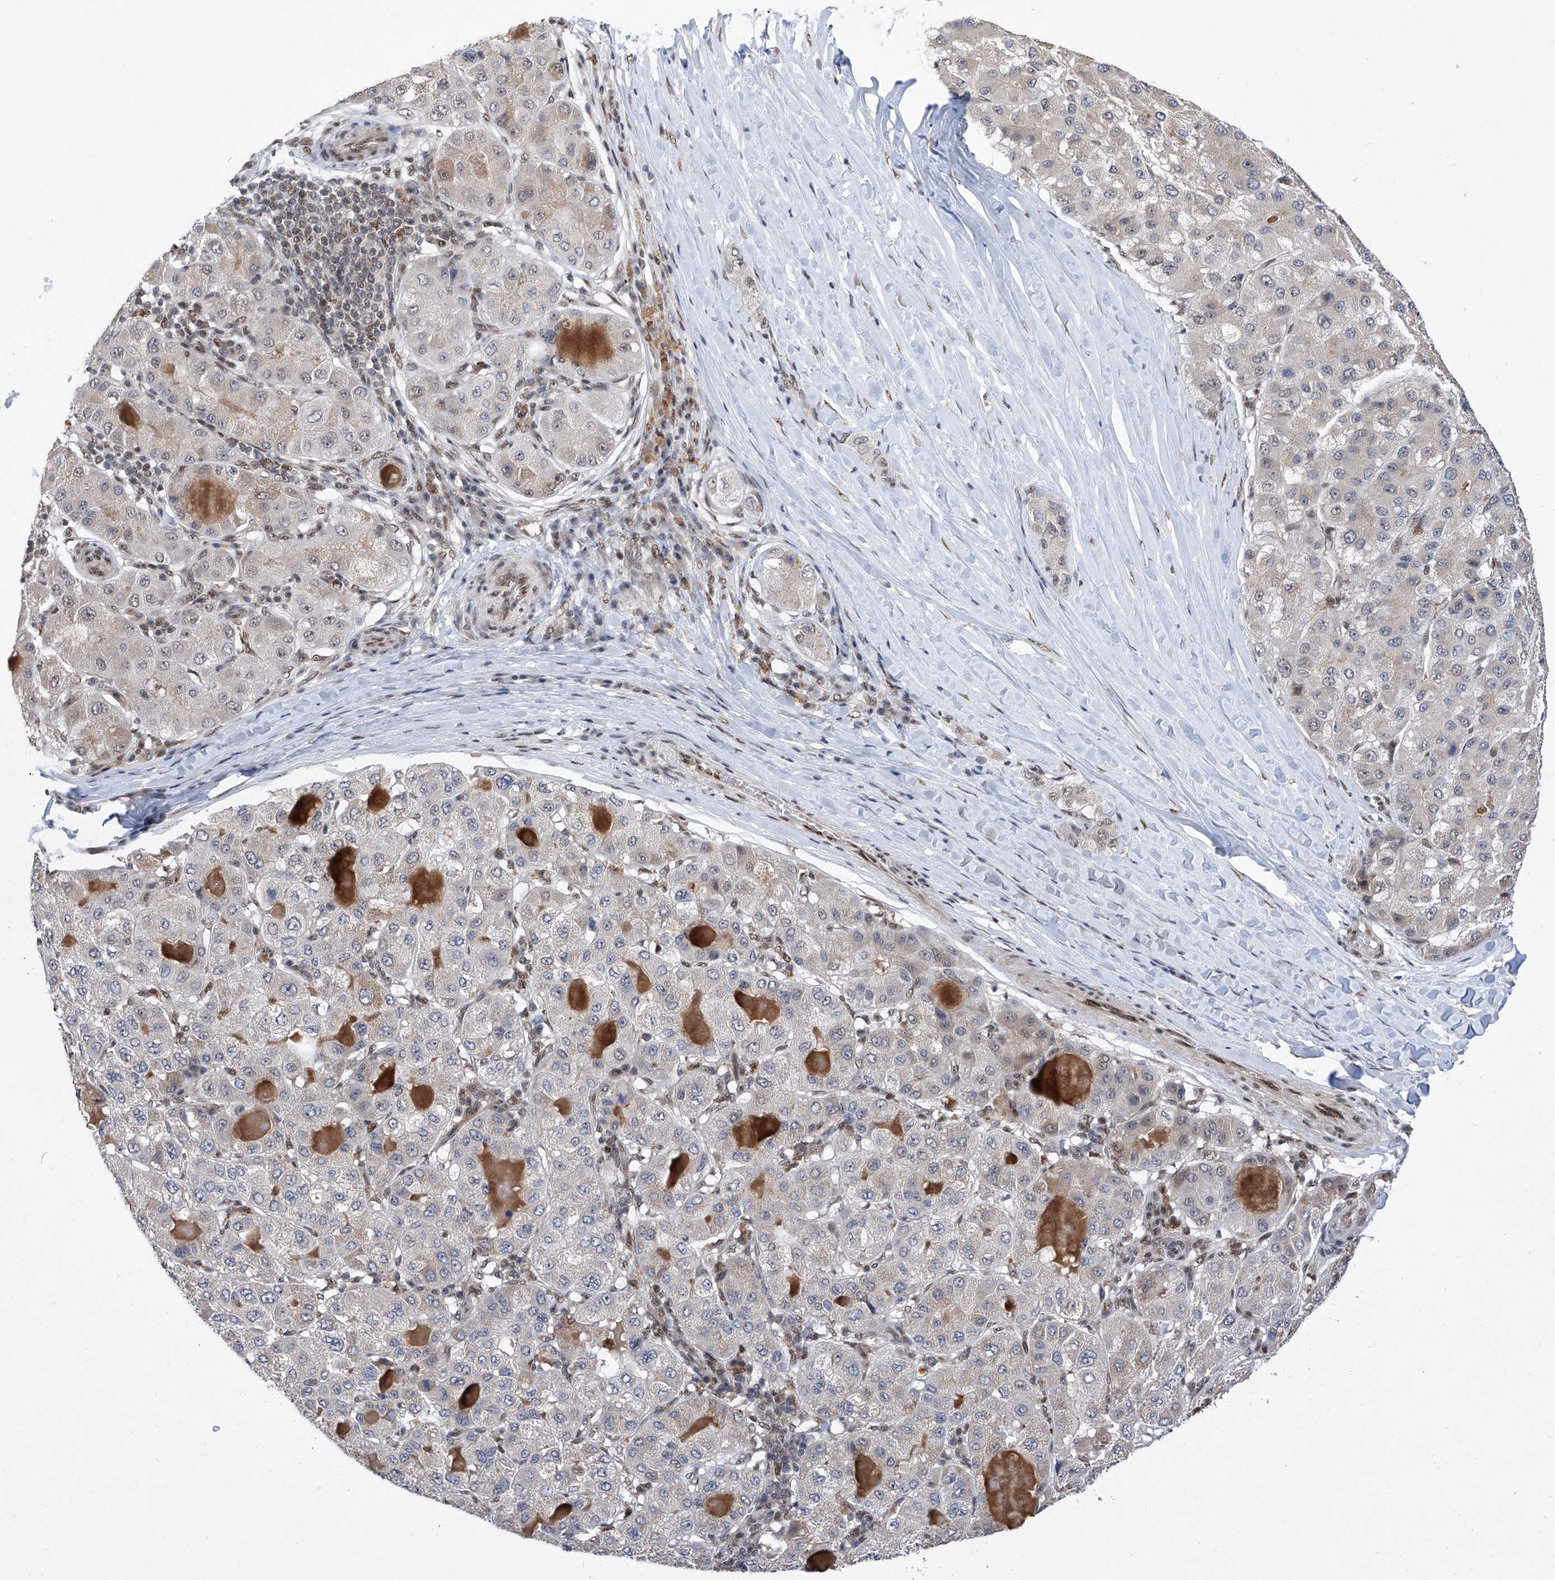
{"staining": {"intensity": "weak", "quantity": "<25%", "location": "cytoplasmic/membranous"}, "tissue": "liver cancer", "cell_type": "Tumor cells", "image_type": "cancer", "snomed": [{"axis": "morphology", "description": "Carcinoma, Hepatocellular, NOS"}, {"axis": "topography", "description": "Liver"}], "caption": "Liver cancer (hepatocellular carcinoma) was stained to show a protein in brown. There is no significant expression in tumor cells. (DAB (3,3'-diaminobenzidine) immunohistochemistry (IHC) visualized using brightfield microscopy, high magnification).", "gene": "RAD54L", "patient": {"sex": "male", "age": 80}}